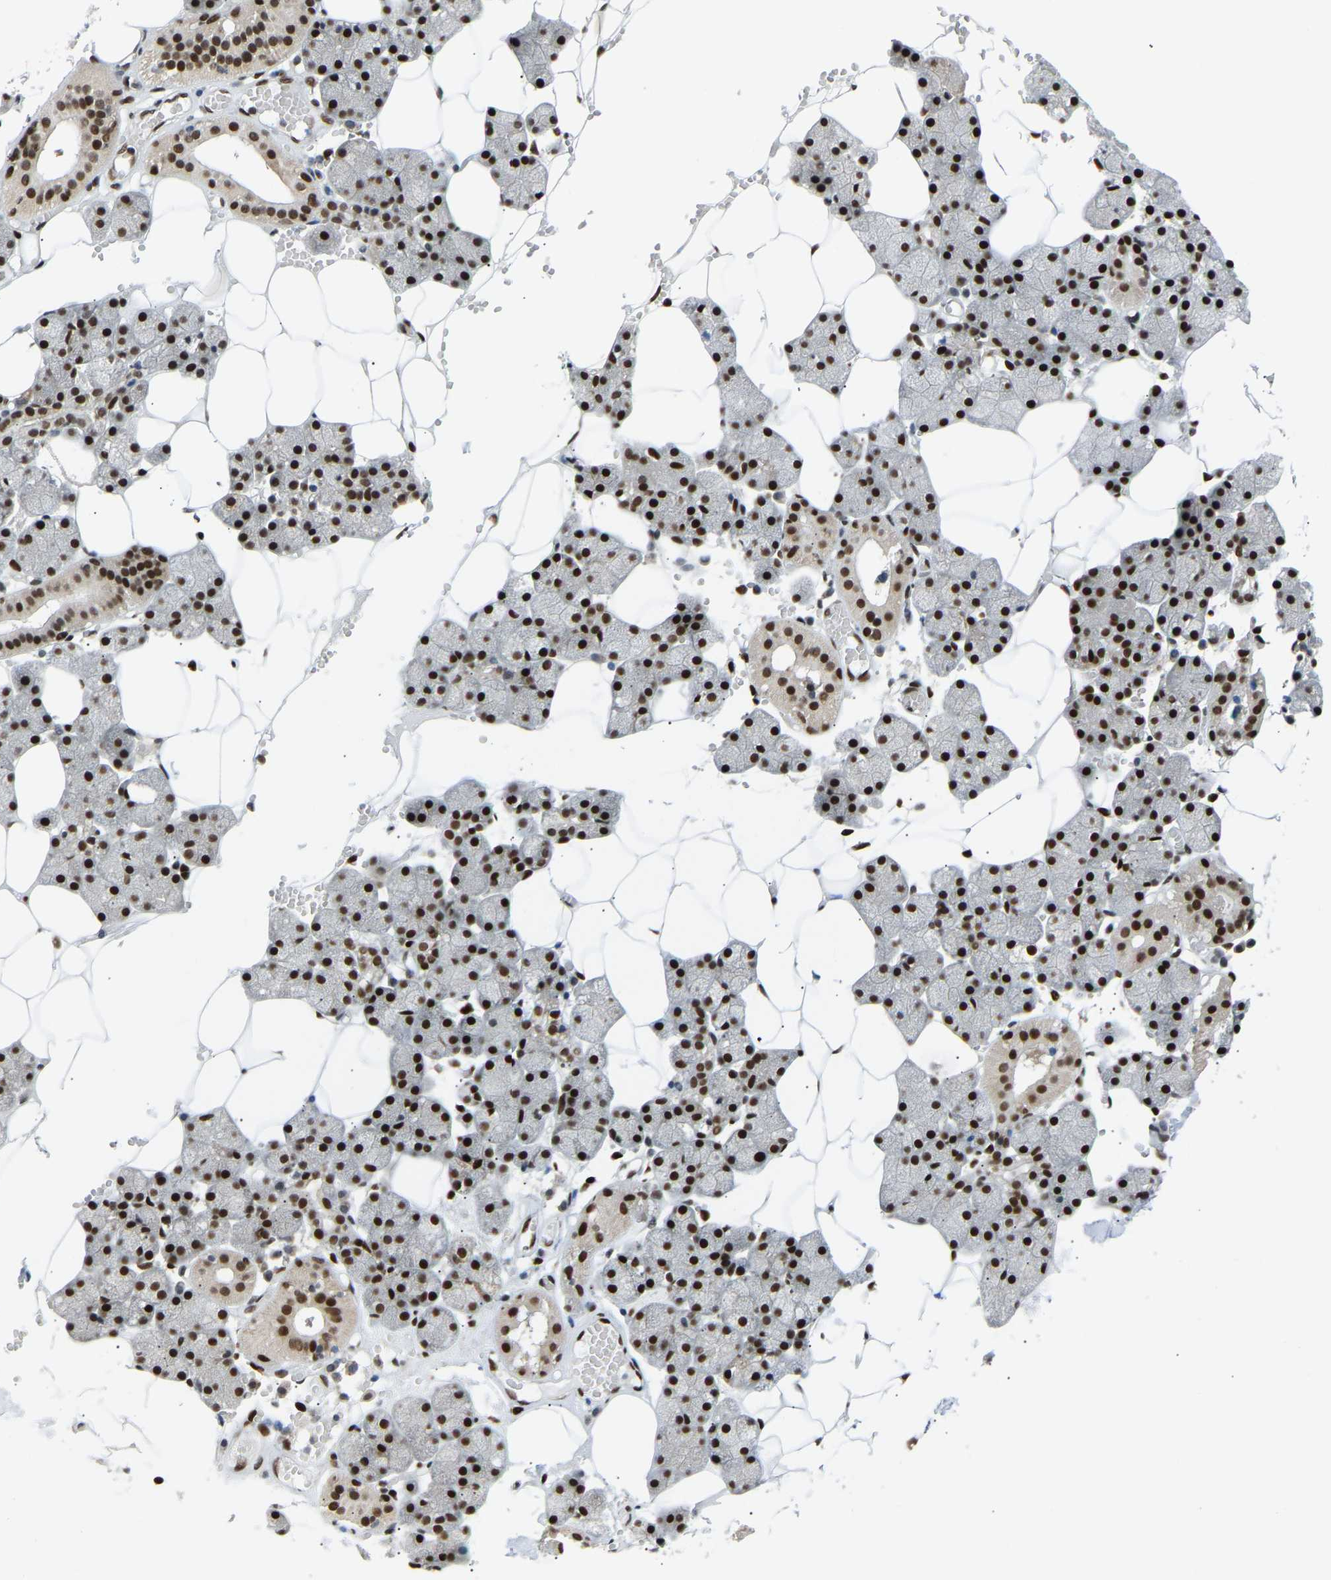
{"staining": {"intensity": "strong", "quantity": ">75%", "location": "nuclear"}, "tissue": "salivary gland", "cell_type": "Glandular cells", "image_type": "normal", "snomed": [{"axis": "morphology", "description": "Normal tissue, NOS"}, {"axis": "topography", "description": "Salivary gland"}], "caption": "Protein analysis of benign salivary gland reveals strong nuclear positivity in about >75% of glandular cells. (DAB IHC with brightfield microscopy, high magnification).", "gene": "SSBP2", "patient": {"sex": "male", "age": 62}}